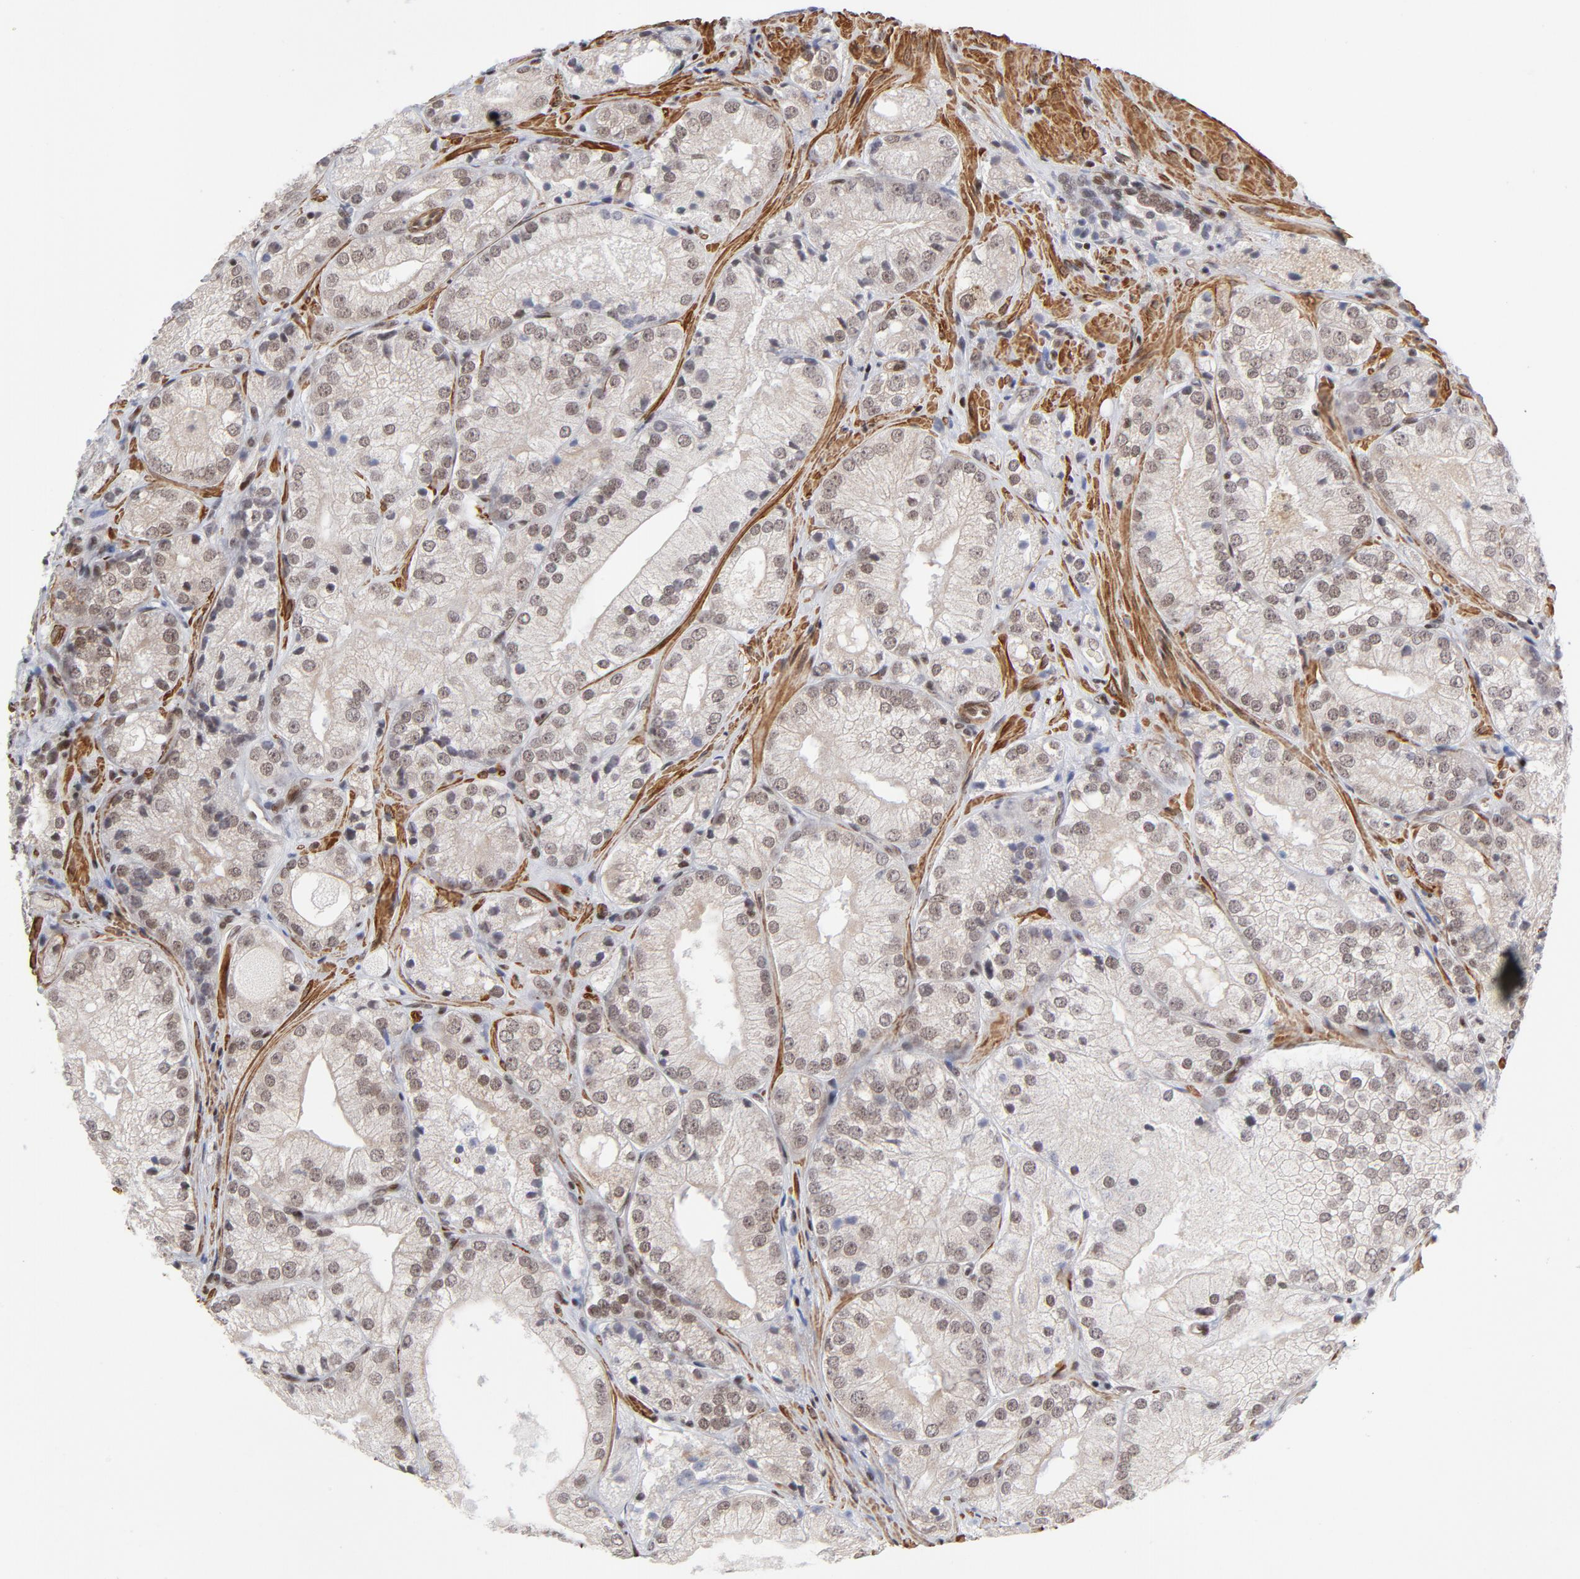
{"staining": {"intensity": "moderate", "quantity": "25%-75%", "location": "nuclear"}, "tissue": "prostate cancer", "cell_type": "Tumor cells", "image_type": "cancer", "snomed": [{"axis": "morphology", "description": "Adenocarcinoma, Low grade"}, {"axis": "topography", "description": "Prostate"}], "caption": "There is medium levels of moderate nuclear positivity in tumor cells of prostate adenocarcinoma (low-grade), as demonstrated by immunohistochemical staining (brown color).", "gene": "CTCF", "patient": {"sex": "male", "age": 60}}